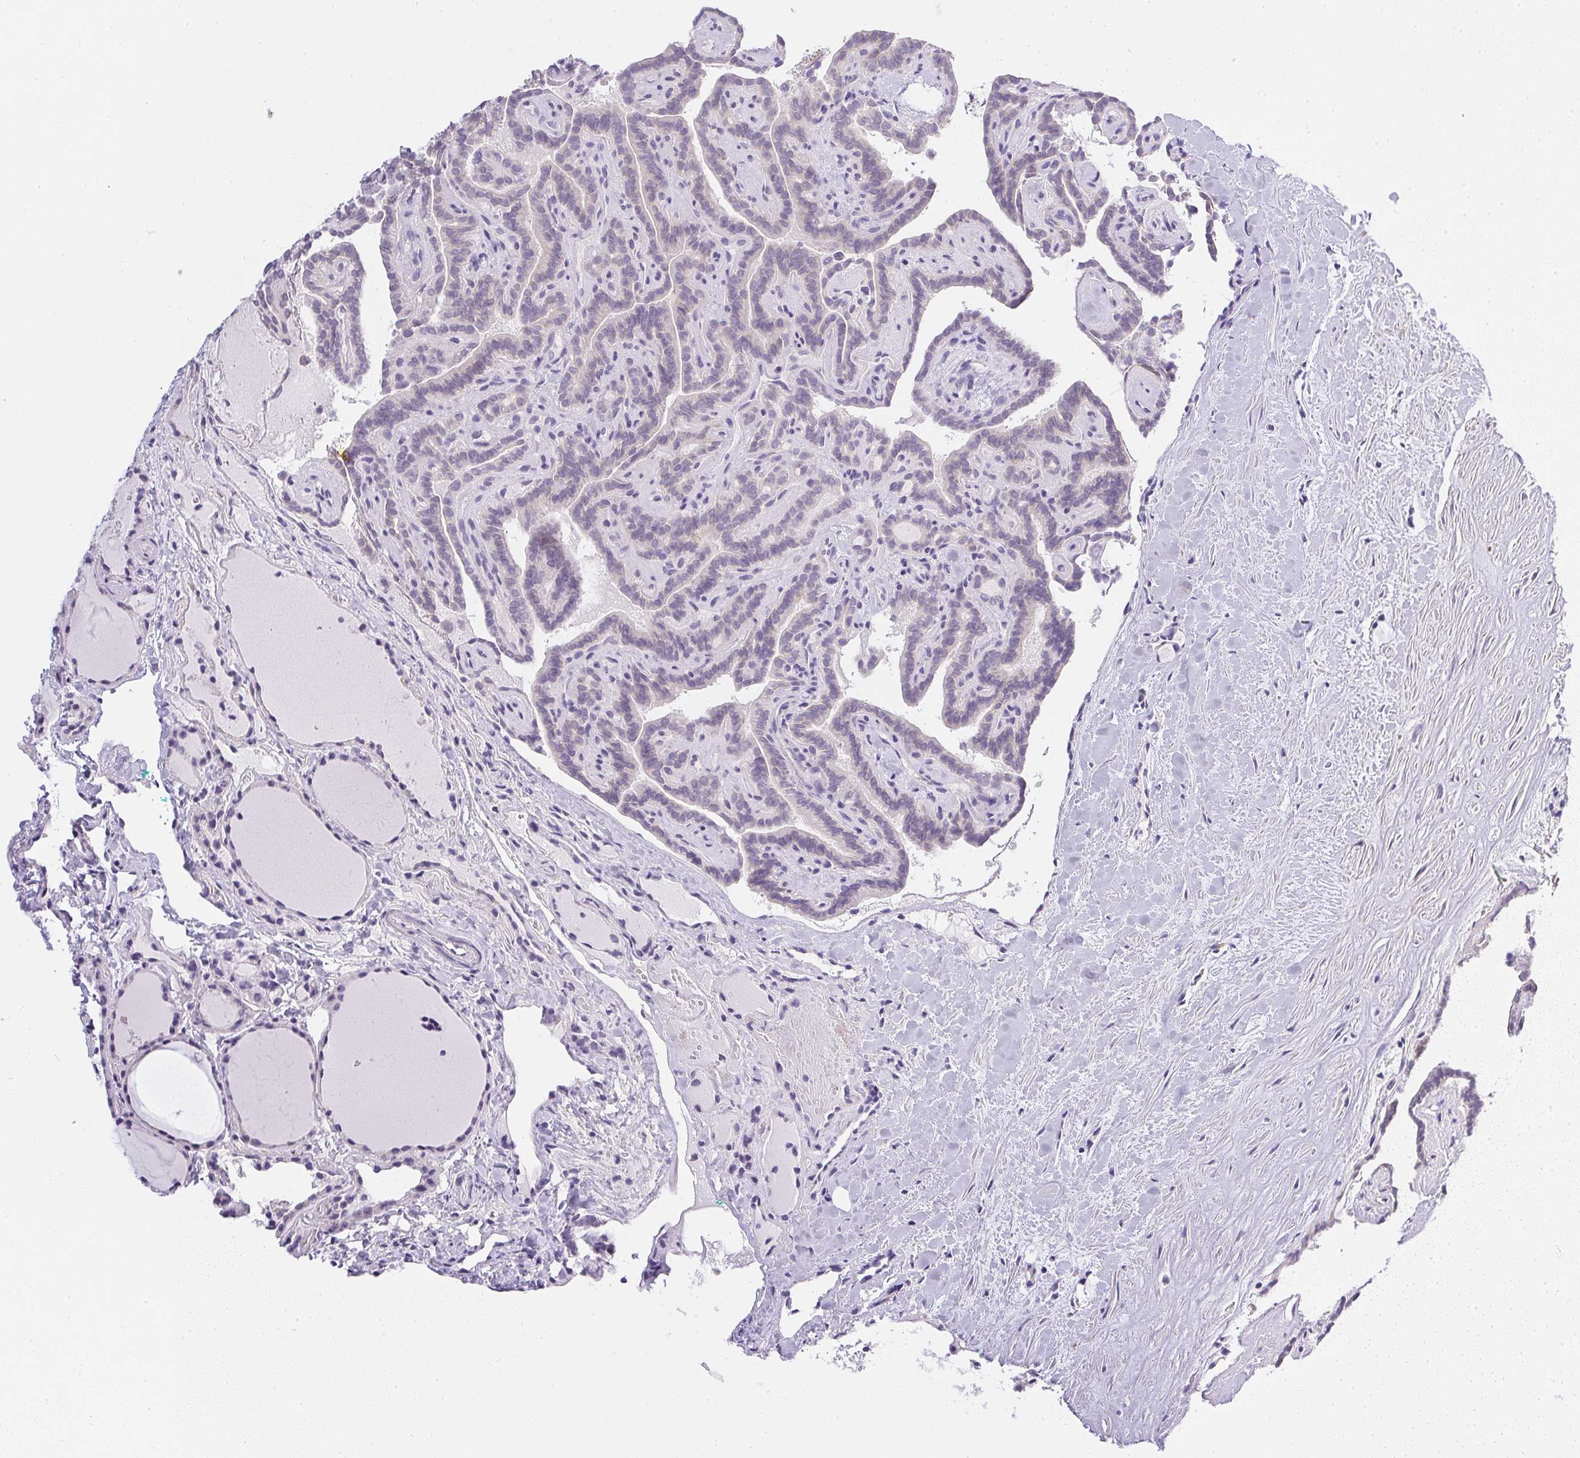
{"staining": {"intensity": "negative", "quantity": "none", "location": "none"}, "tissue": "thyroid cancer", "cell_type": "Tumor cells", "image_type": "cancer", "snomed": [{"axis": "morphology", "description": "Papillary adenocarcinoma, NOS"}, {"axis": "topography", "description": "Thyroid gland"}], "caption": "Tumor cells show no significant protein positivity in thyroid cancer (papillary adenocarcinoma).", "gene": "SLC17A7", "patient": {"sex": "female", "age": 21}}